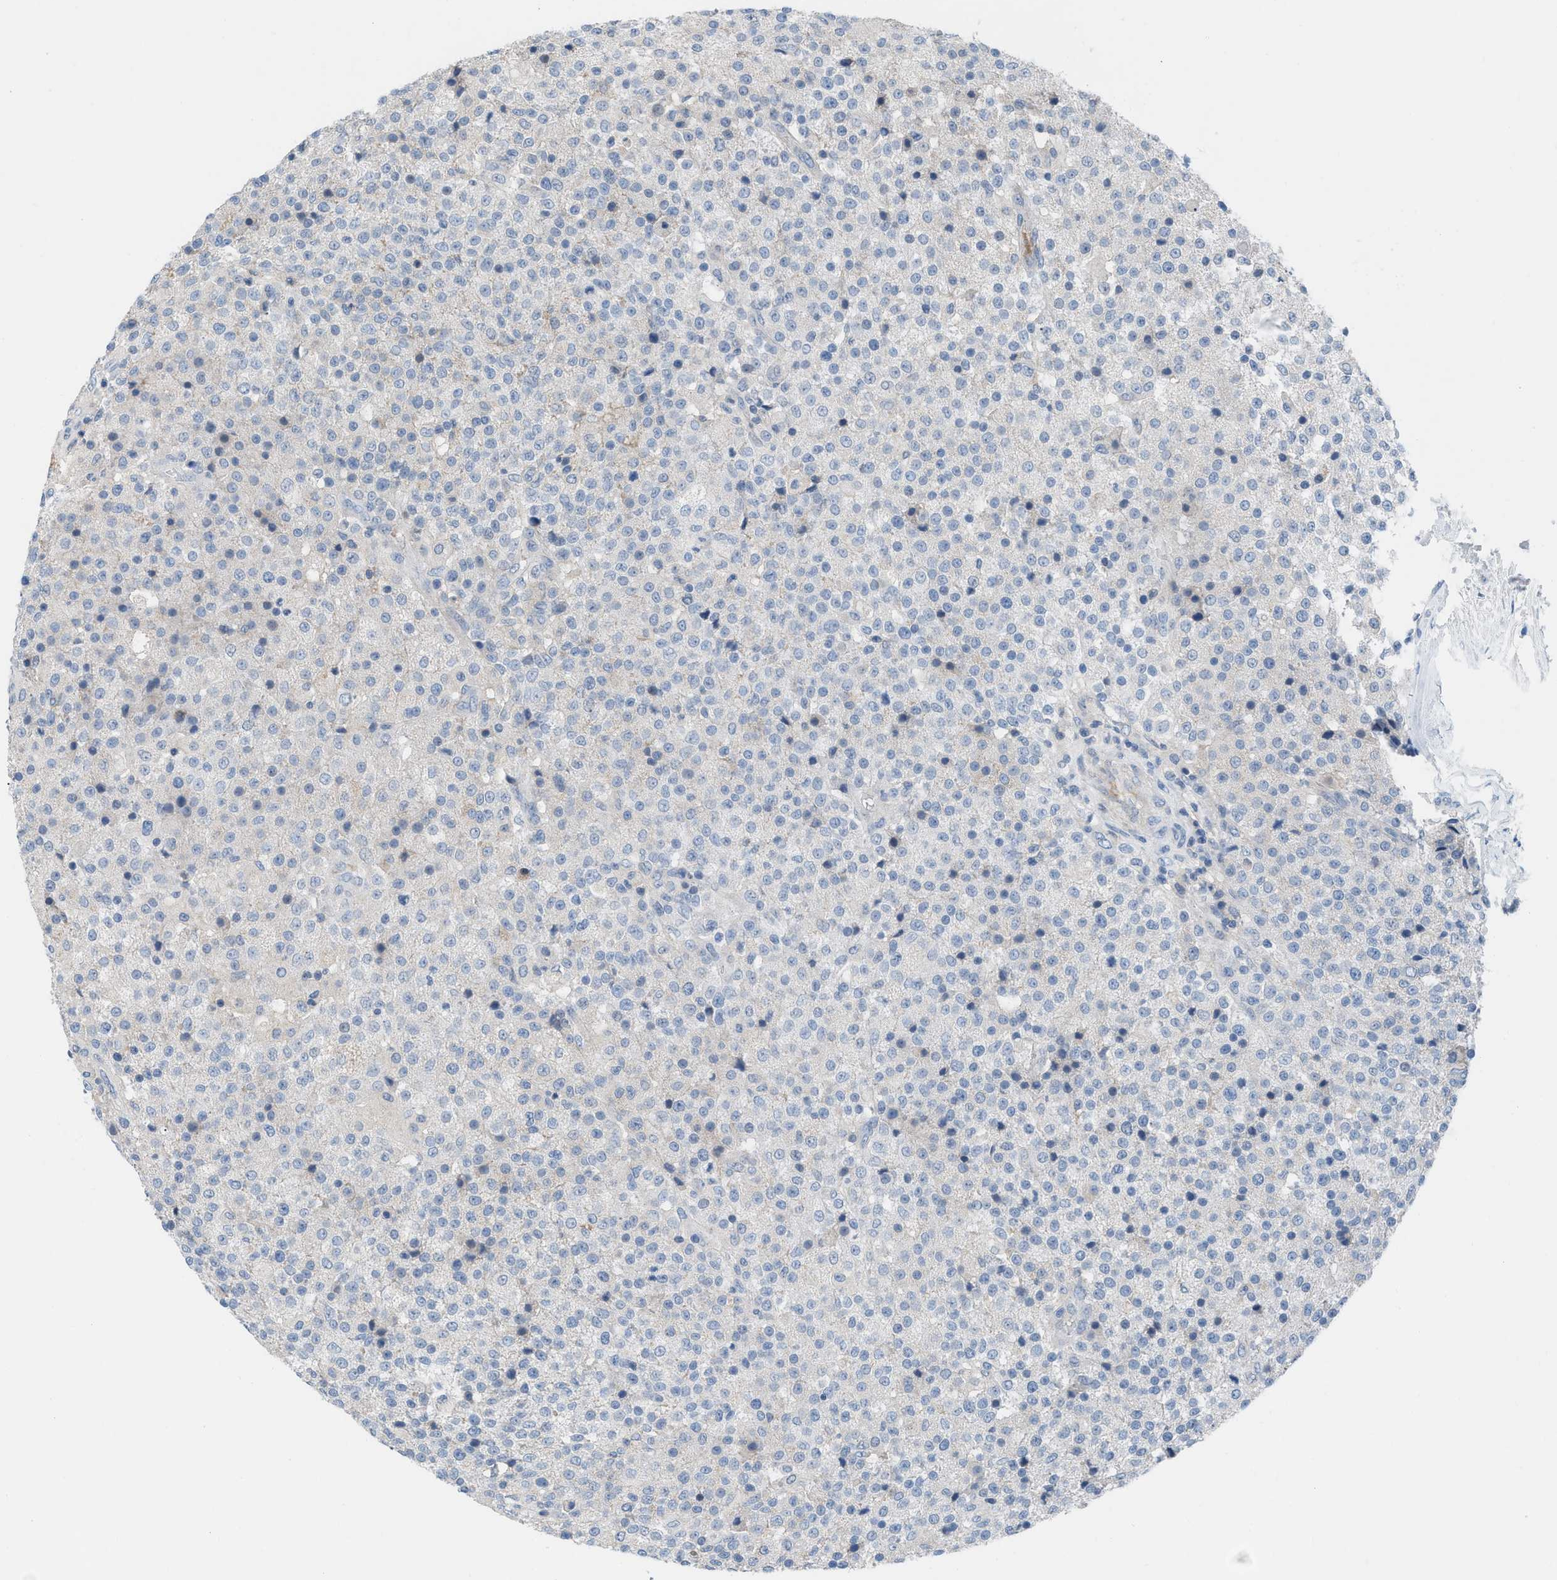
{"staining": {"intensity": "negative", "quantity": "none", "location": "none"}, "tissue": "testis cancer", "cell_type": "Tumor cells", "image_type": "cancer", "snomed": [{"axis": "morphology", "description": "Seminoma, NOS"}, {"axis": "topography", "description": "Testis"}], "caption": "Human testis cancer (seminoma) stained for a protein using immunohistochemistry (IHC) reveals no positivity in tumor cells.", "gene": "HPX", "patient": {"sex": "male", "age": 59}}